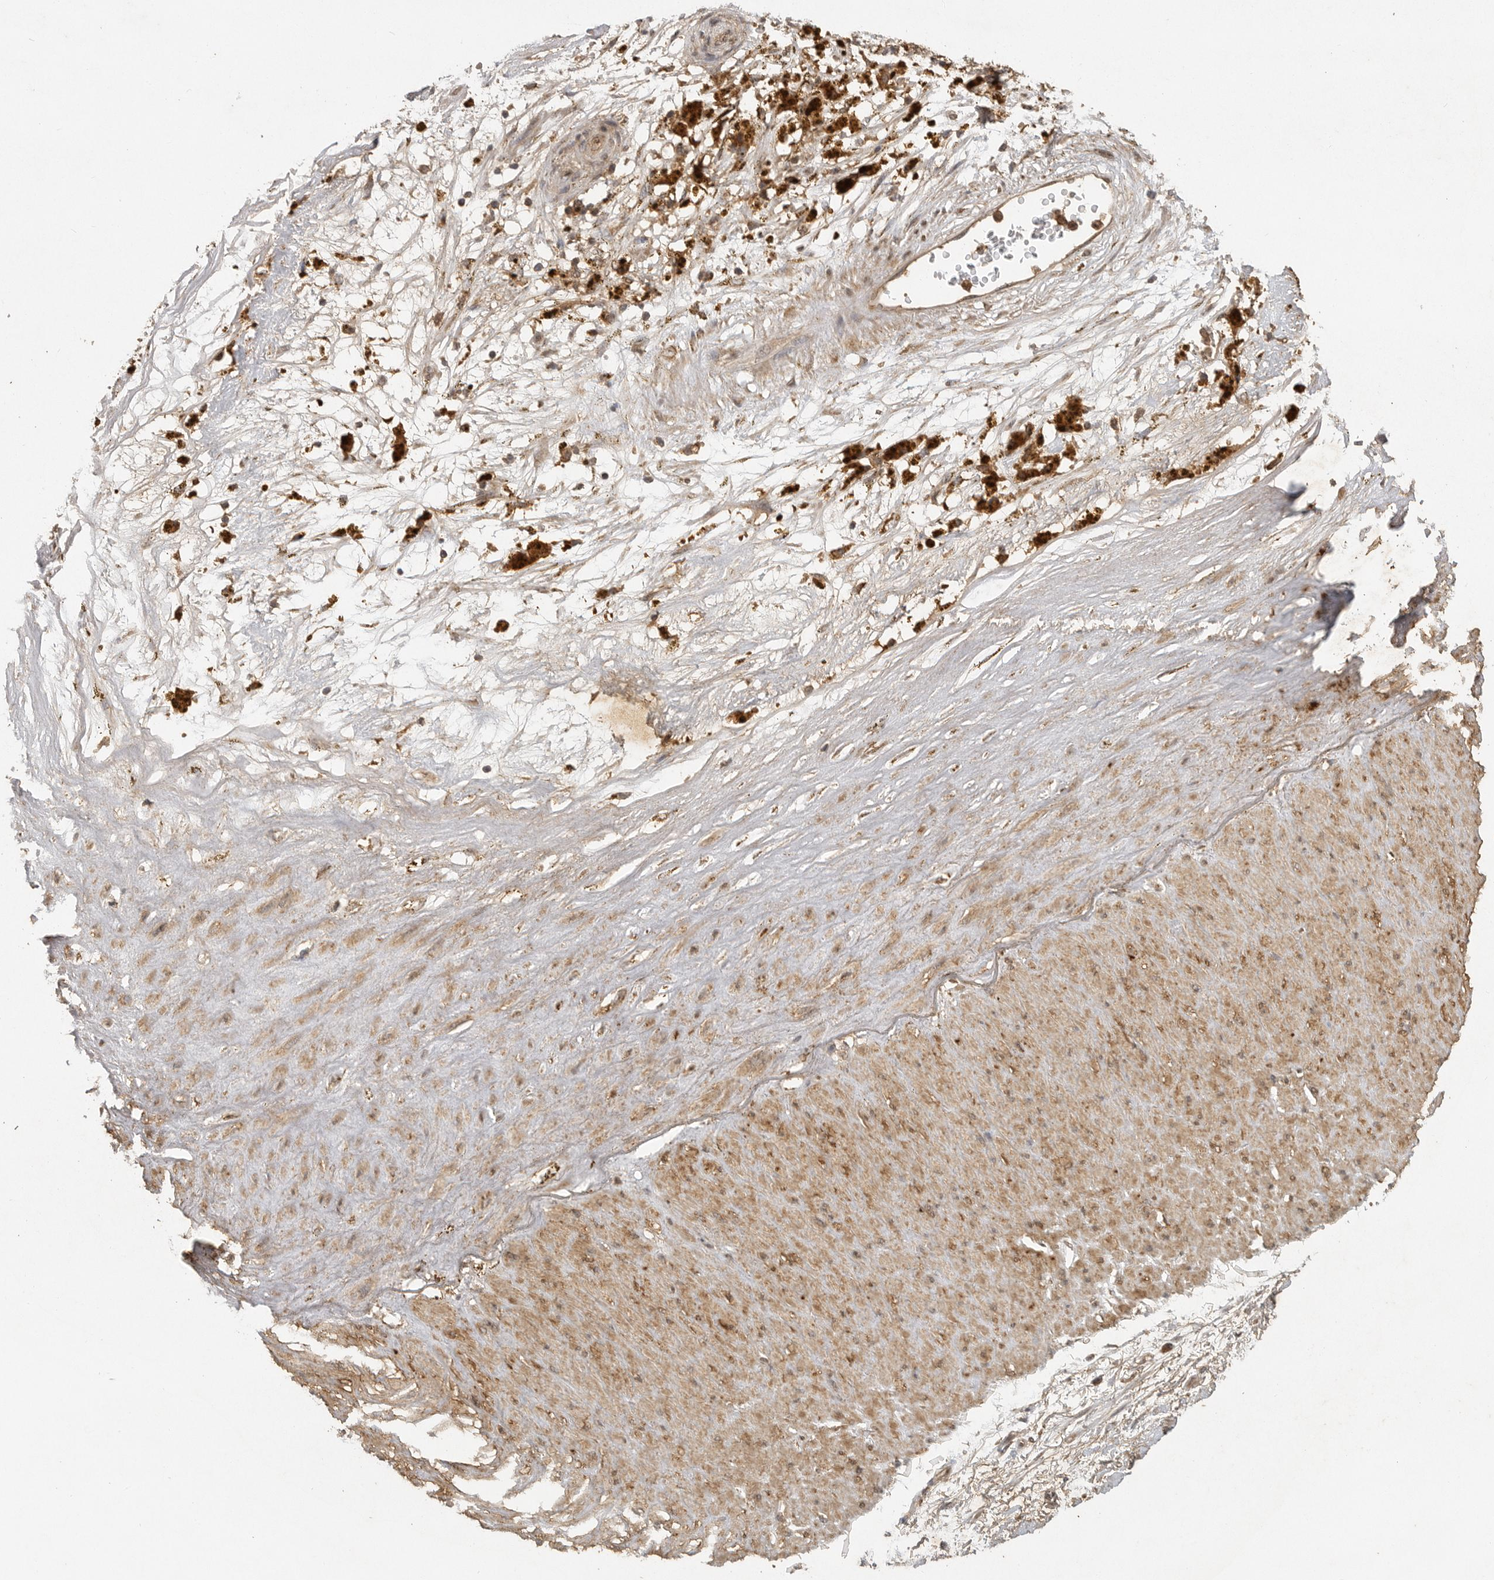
{"staining": {"intensity": "moderate", "quantity": ">75%", "location": "cytoplasmic/membranous,nuclear"}, "tissue": "adipose tissue", "cell_type": "Adipocytes", "image_type": "normal", "snomed": [{"axis": "morphology", "description": "Normal tissue, NOS"}, {"axis": "topography", "description": "Soft tissue"}], "caption": "Immunohistochemical staining of benign adipose tissue displays medium levels of moderate cytoplasmic/membranous,nuclear staining in approximately >75% of adipocytes. The staining was performed using DAB (3,3'-diaminobenzidine) to visualize the protein expression in brown, while the nuclei were stained in blue with hematoxylin (Magnification: 20x).", "gene": "ICOSLG", "patient": {"sex": "male", "age": 72}}